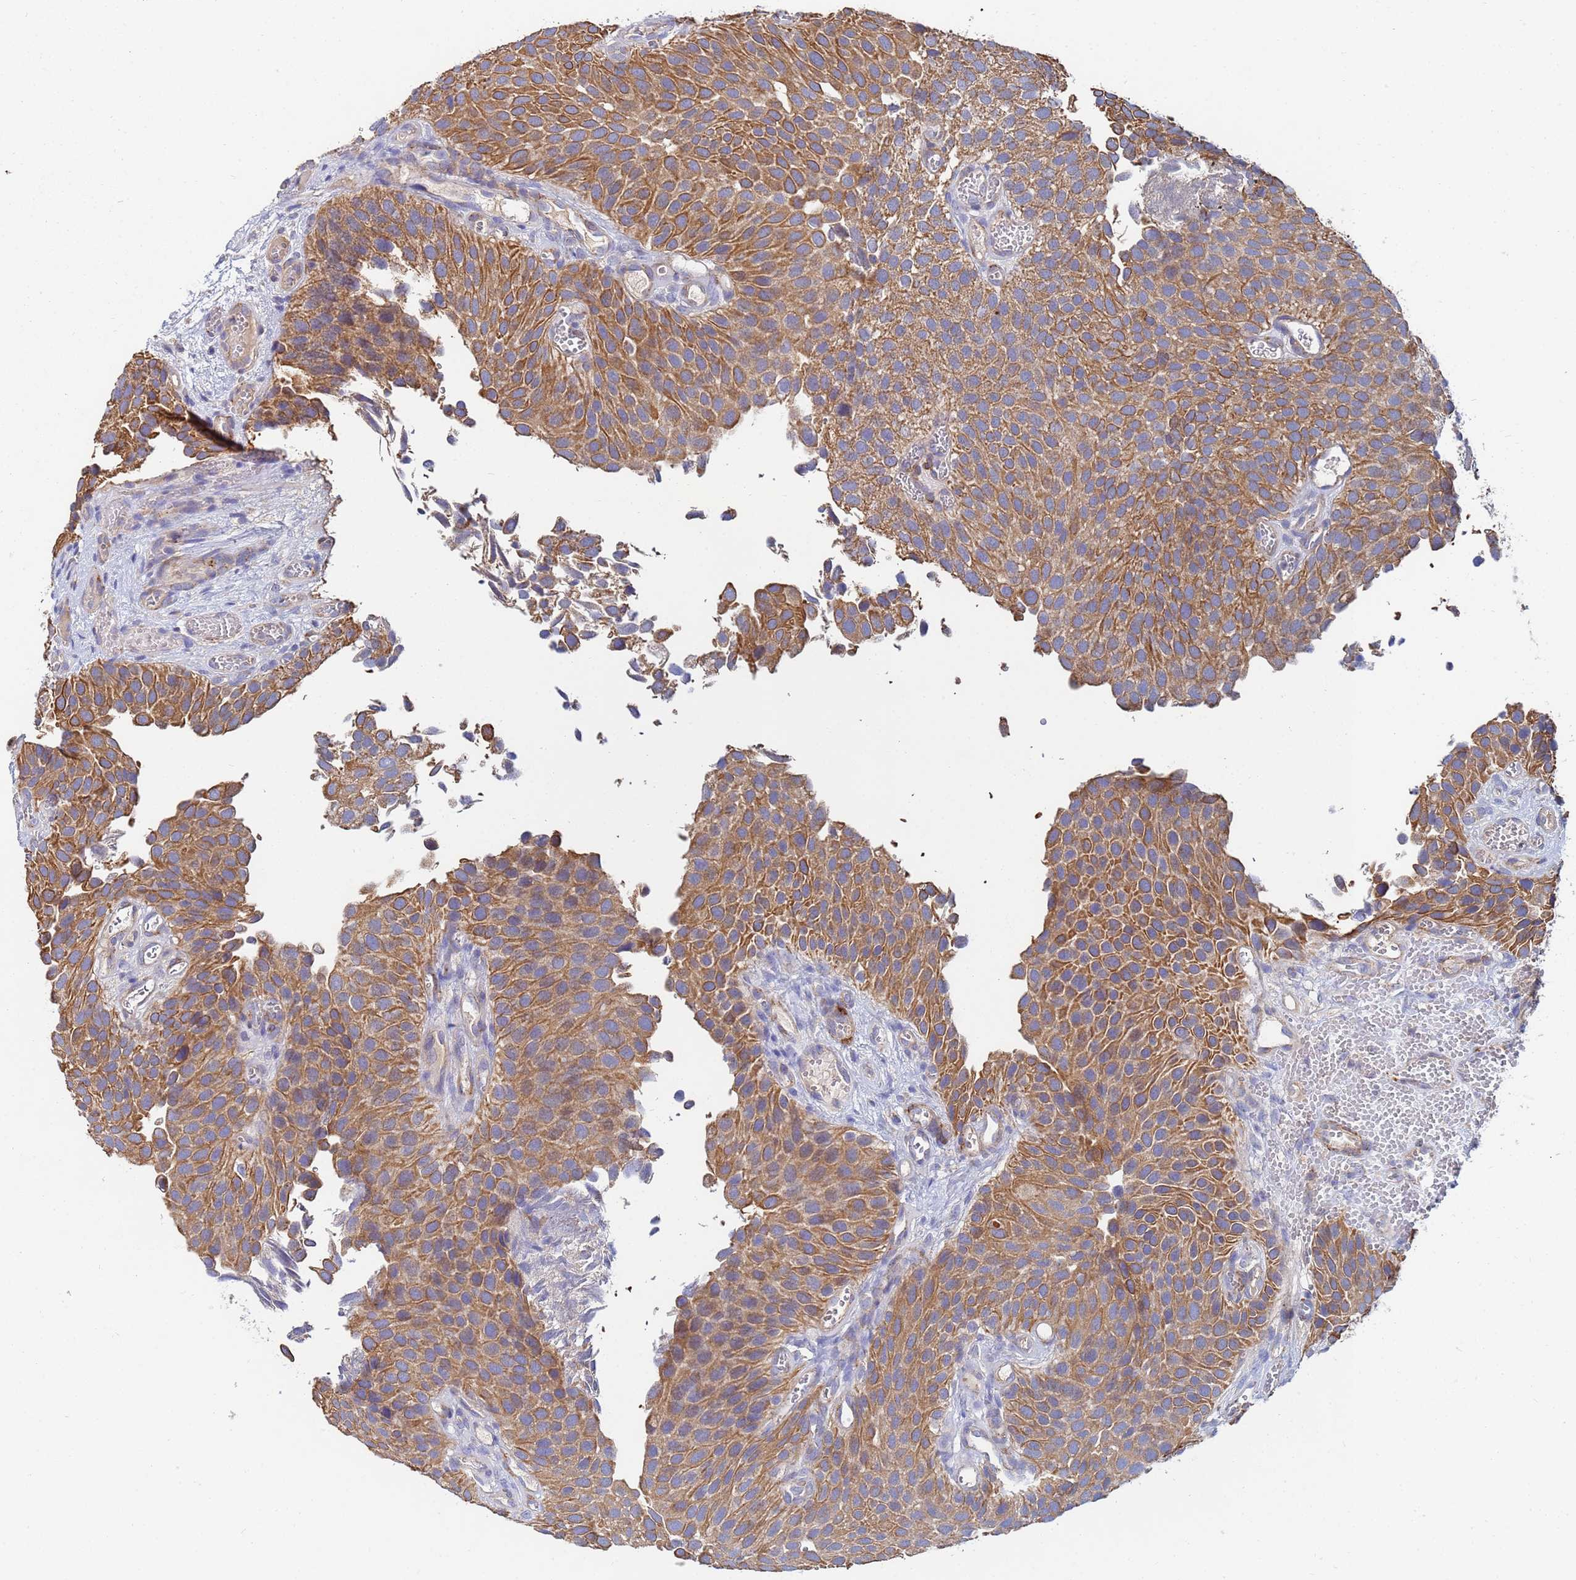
{"staining": {"intensity": "moderate", "quantity": ">75%", "location": "cytoplasmic/membranous"}, "tissue": "urothelial cancer", "cell_type": "Tumor cells", "image_type": "cancer", "snomed": [{"axis": "morphology", "description": "Urothelial carcinoma, Low grade"}, {"axis": "topography", "description": "Urinary bladder"}], "caption": "Immunohistochemistry photomicrograph of human urothelial carcinoma (low-grade) stained for a protein (brown), which displays medium levels of moderate cytoplasmic/membranous staining in about >75% of tumor cells.", "gene": "C5orf34", "patient": {"sex": "male", "age": 89}}